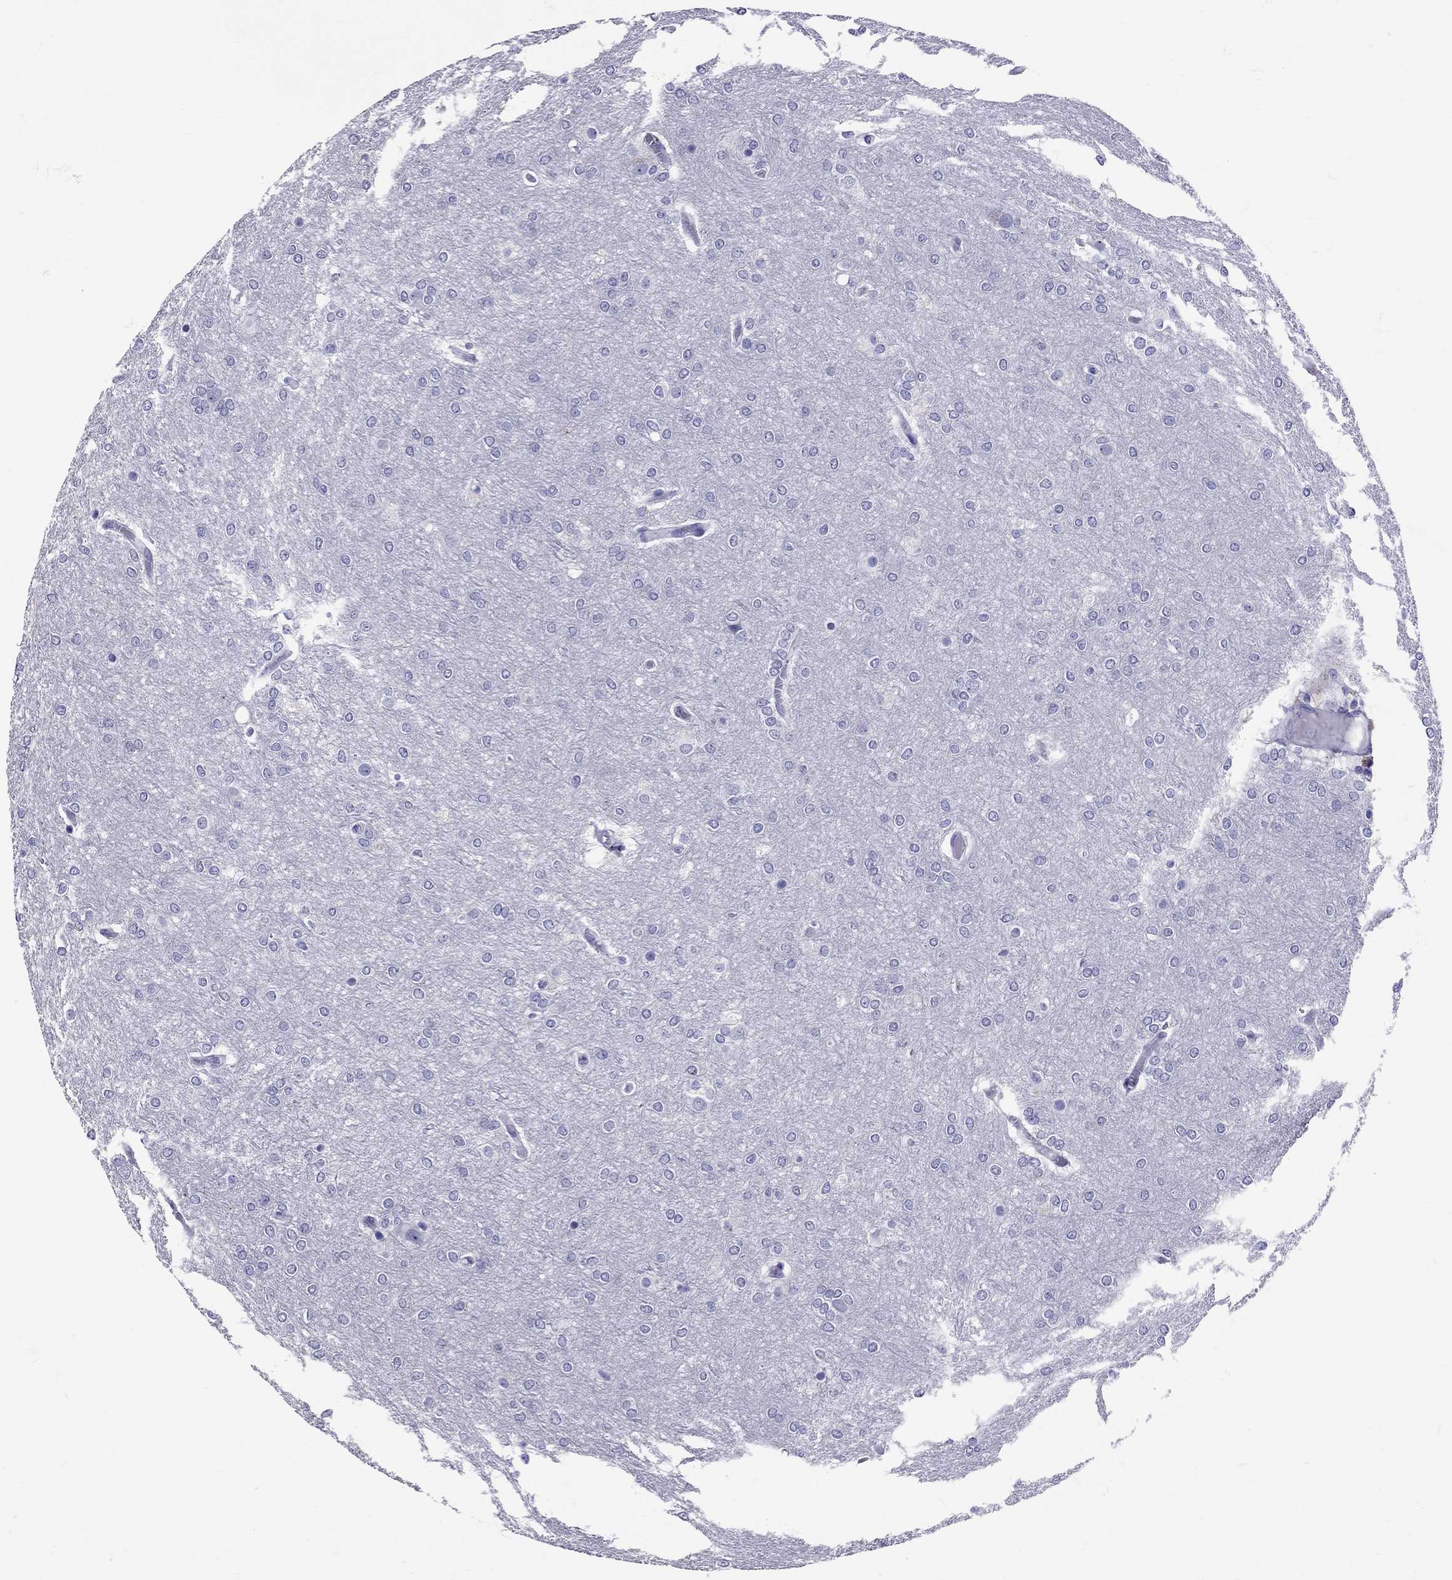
{"staining": {"intensity": "negative", "quantity": "none", "location": "none"}, "tissue": "glioma", "cell_type": "Tumor cells", "image_type": "cancer", "snomed": [{"axis": "morphology", "description": "Glioma, malignant, High grade"}, {"axis": "topography", "description": "Brain"}], "caption": "High magnification brightfield microscopy of glioma stained with DAB (brown) and counterstained with hematoxylin (blue): tumor cells show no significant positivity. (DAB immunohistochemistry (IHC), high magnification).", "gene": "AVP", "patient": {"sex": "female", "age": 61}}